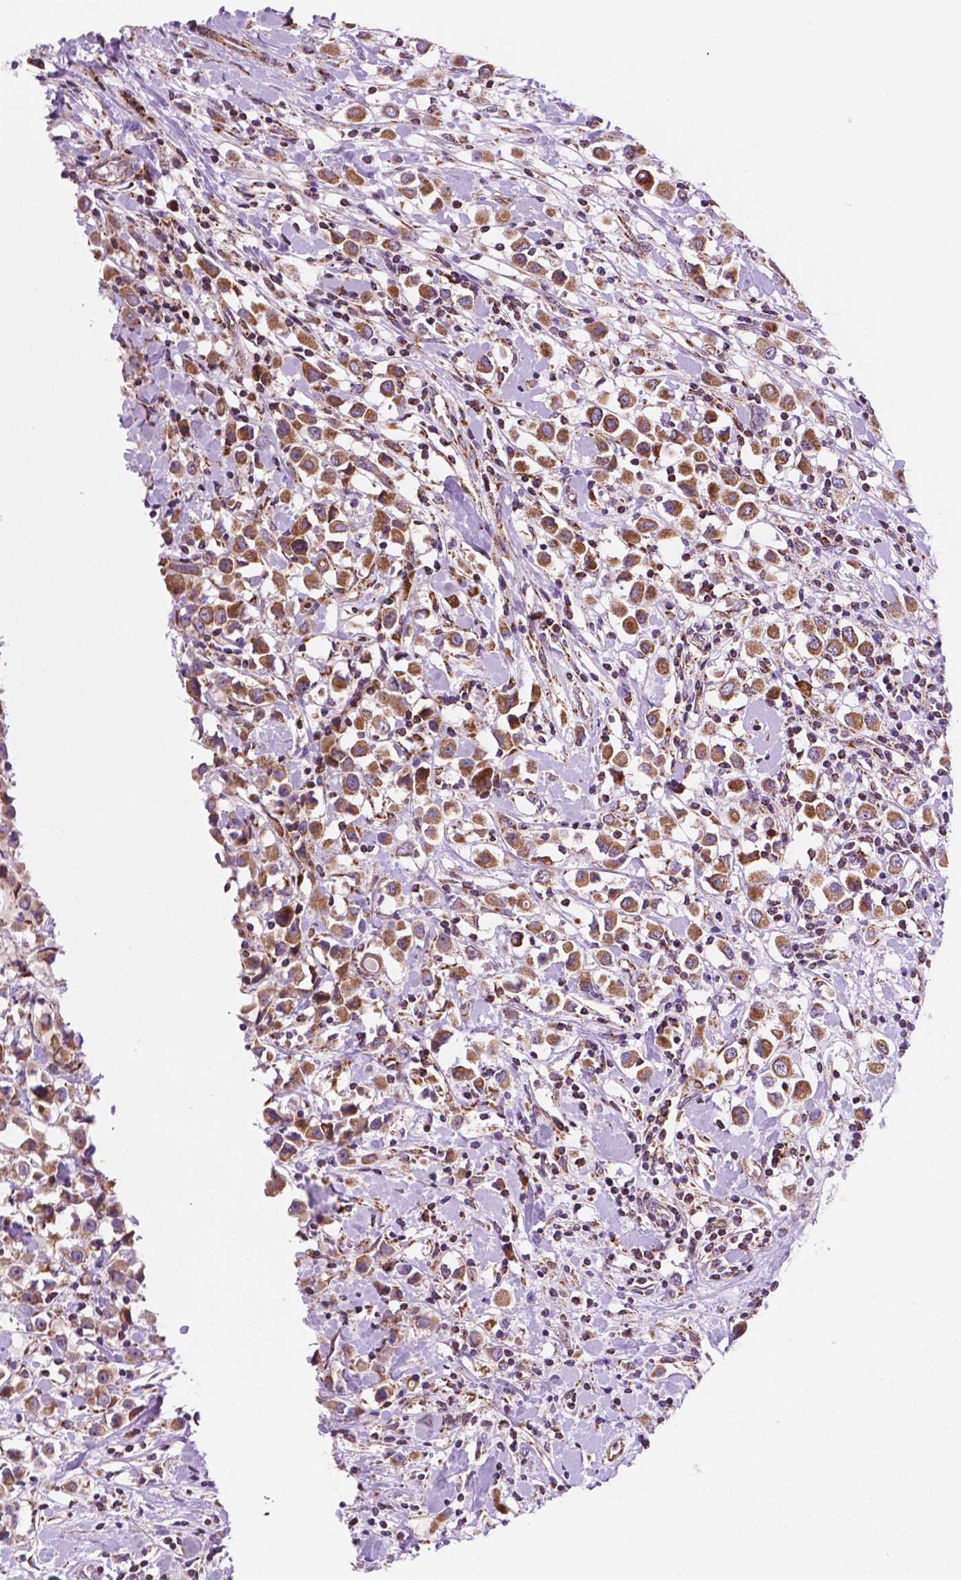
{"staining": {"intensity": "moderate", "quantity": ">75%", "location": "cytoplasmic/membranous"}, "tissue": "breast cancer", "cell_type": "Tumor cells", "image_type": "cancer", "snomed": [{"axis": "morphology", "description": "Duct carcinoma"}, {"axis": "topography", "description": "Breast"}], "caption": "Intraductal carcinoma (breast) stained with DAB IHC reveals medium levels of moderate cytoplasmic/membranous staining in about >75% of tumor cells. (brown staining indicates protein expression, while blue staining denotes nuclei).", "gene": "GEMIN4", "patient": {"sex": "female", "age": 61}}